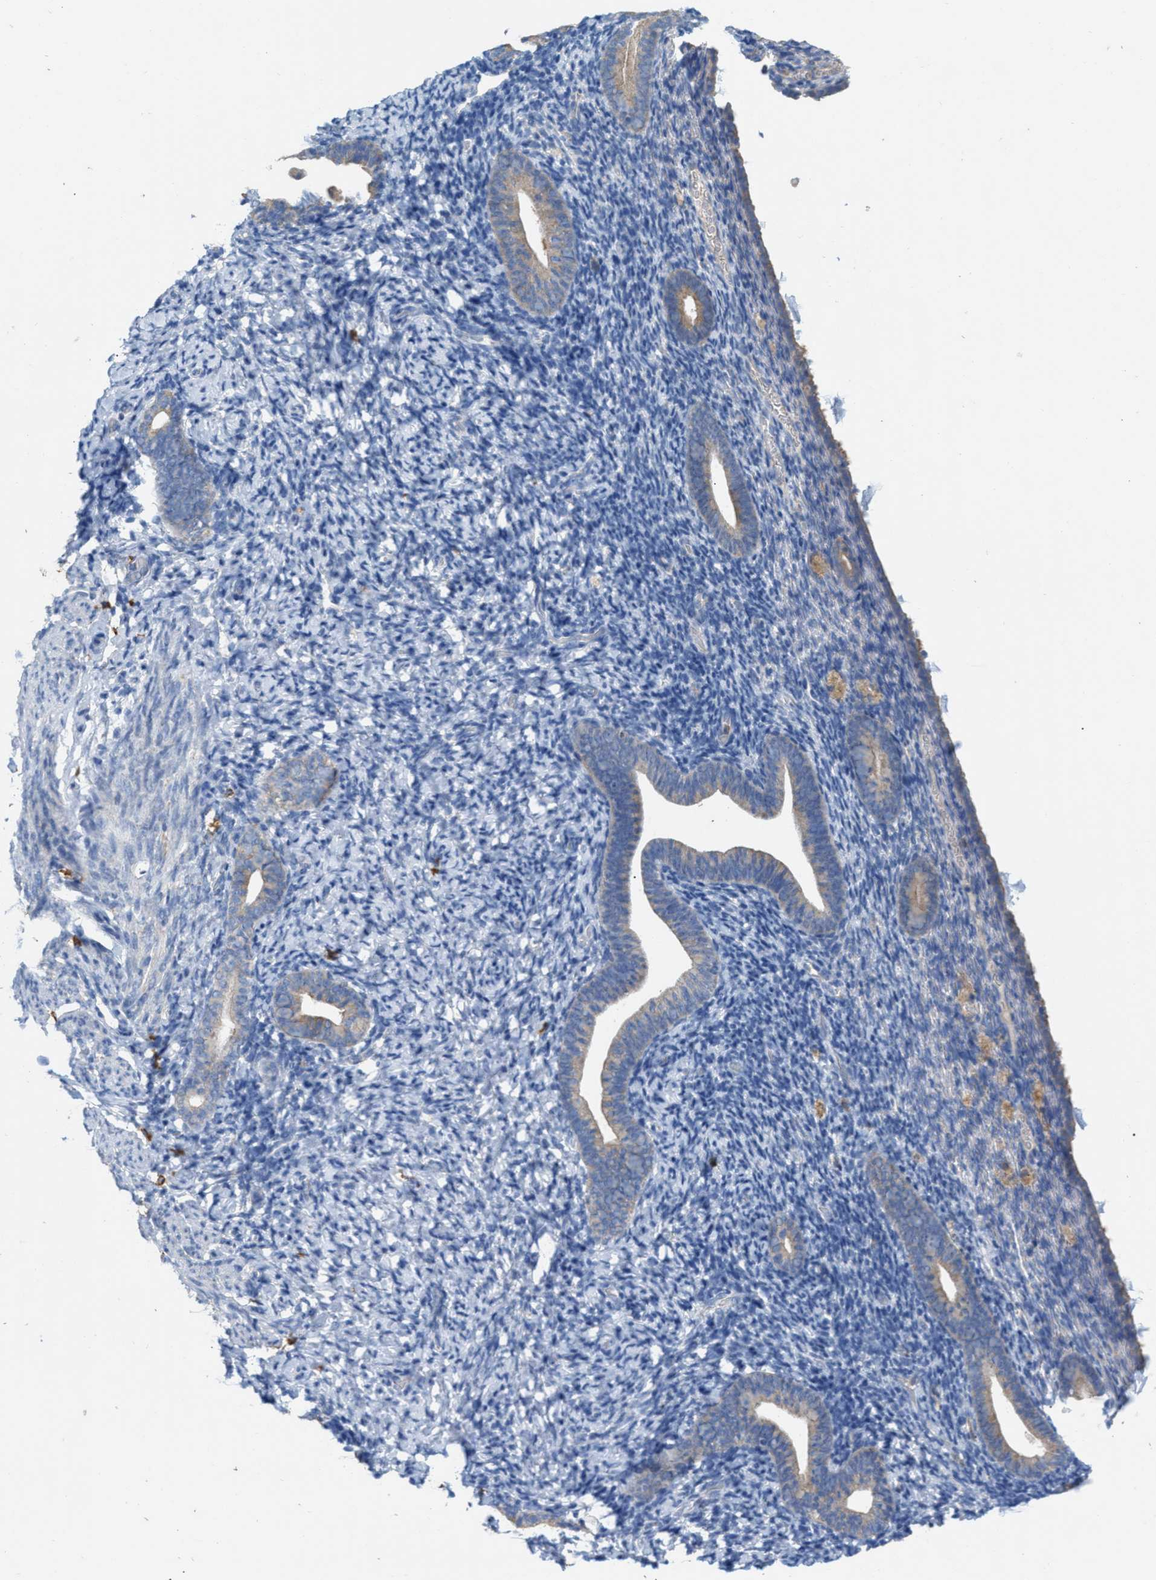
{"staining": {"intensity": "negative", "quantity": "none", "location": "none"}, "tissue": "endometrium", "cell_type": "Cells in endometrial stroma", "image_type": "normal", "snomed": [{"axis": "morphology", "description": "Normal tissue, NOS"}, {"axis": "topography", "description": "Endometrium"}], "caption": "Cells in endometrial stroma show no significant protein expression in benign endometrium. Brightfield microscopy of IHC stained with DAB (brown) and hematoxylin (blue), captured at high magnification.", "gene": "DYNC2I1", "patient": {"sex": "female", "age": 51}}